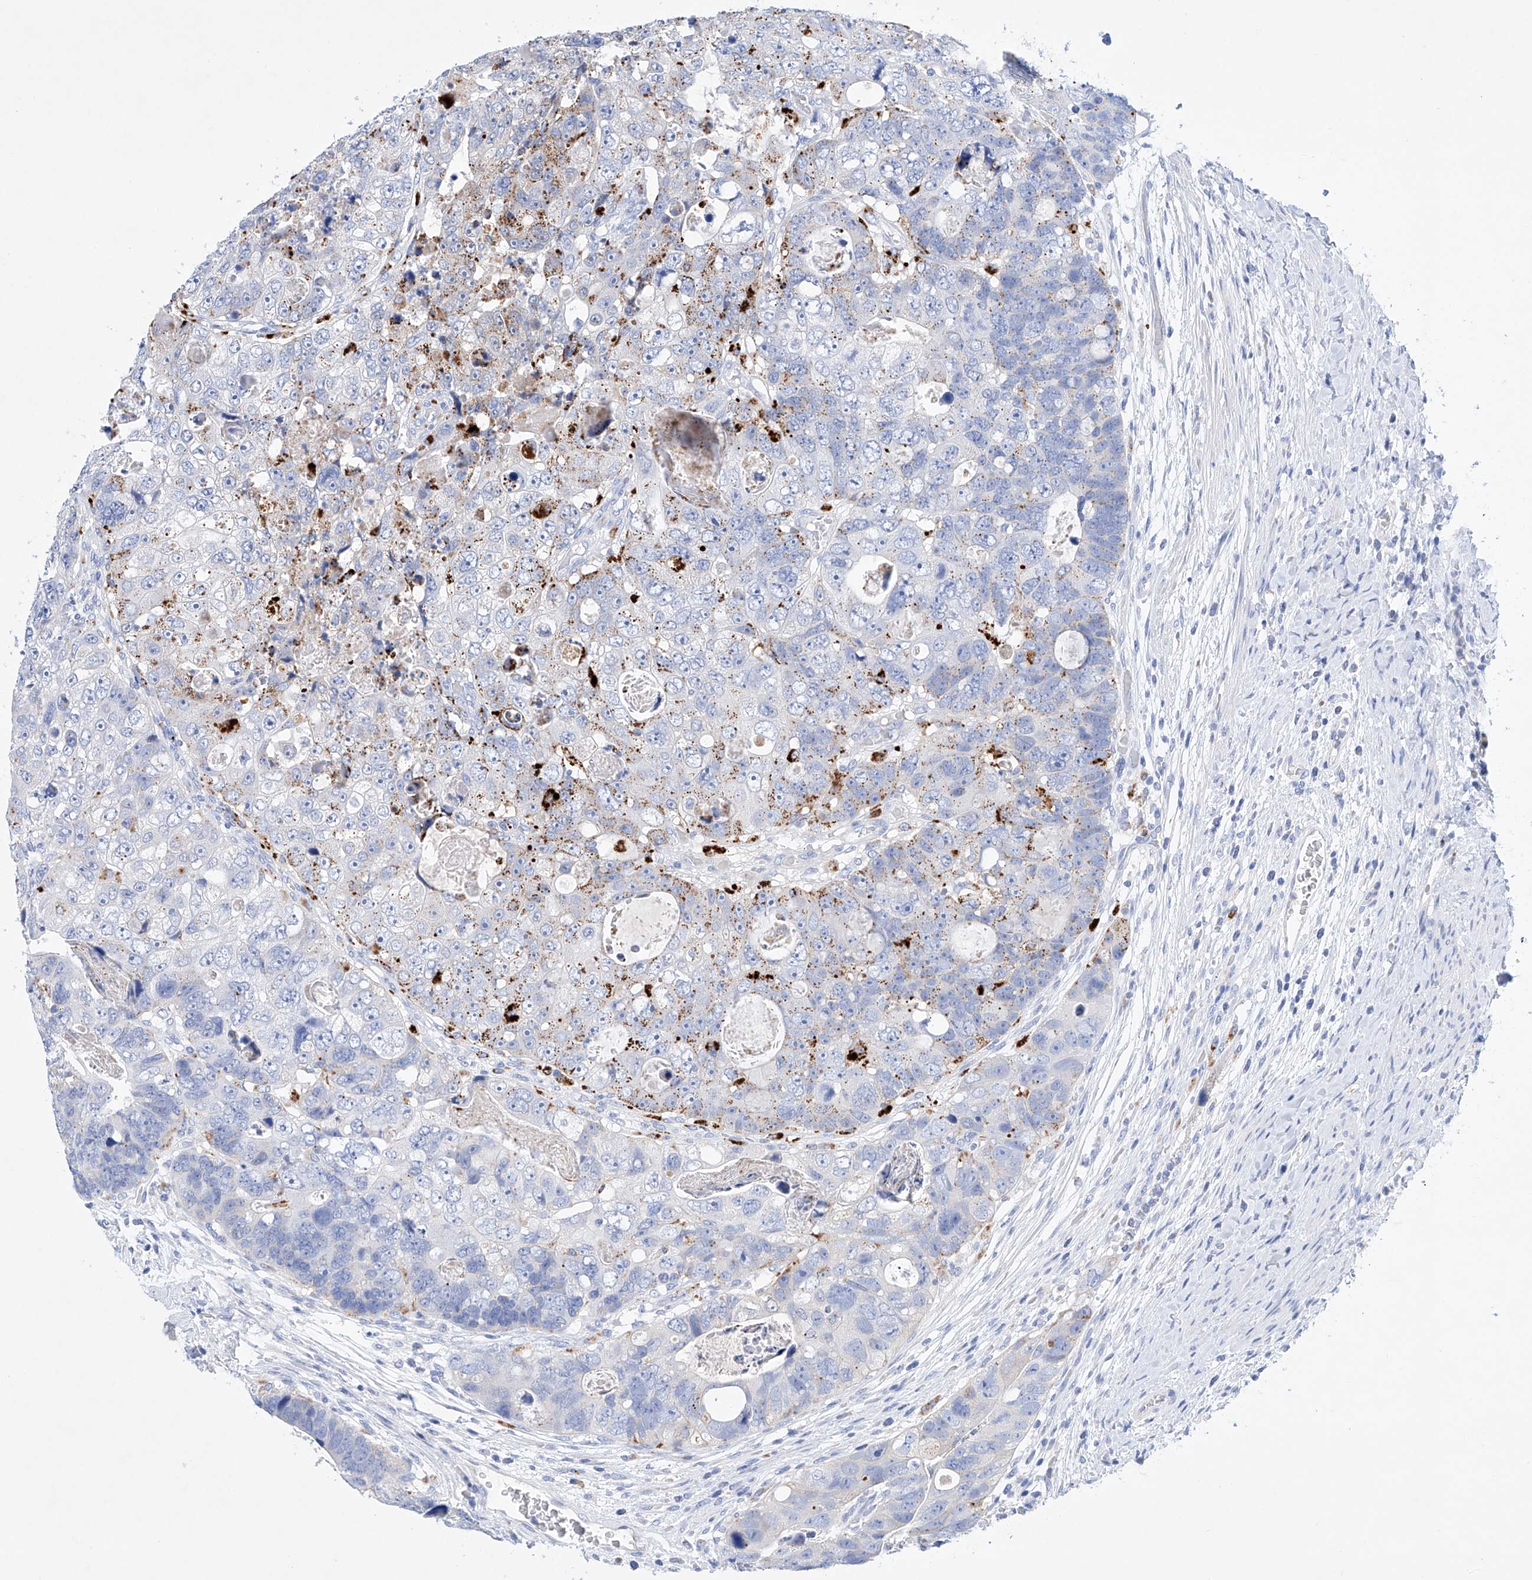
{"staining": {"intensity": "moderate", "quantity": "<25%", "location": "cytoplasmic/membranous"}, "tissue": "colorectal cancer", "cell_type": "Tumor cells", "image_type": "cancer", "snomed": [{"axis": "morphology", "description": "Adenocarcinoma, NOS"}, {"axis": "topography", "description": "Rectum"}], "caption": "This is an image of immunohistochemistry (IHC) staining of colorectal cancer (adenocarcinoma), which shows moderate positivity in the cytoplasmic/membranous of tumor cells.", "gene": "LURAP1", "patient": {"sex": "male", "age": 59}}